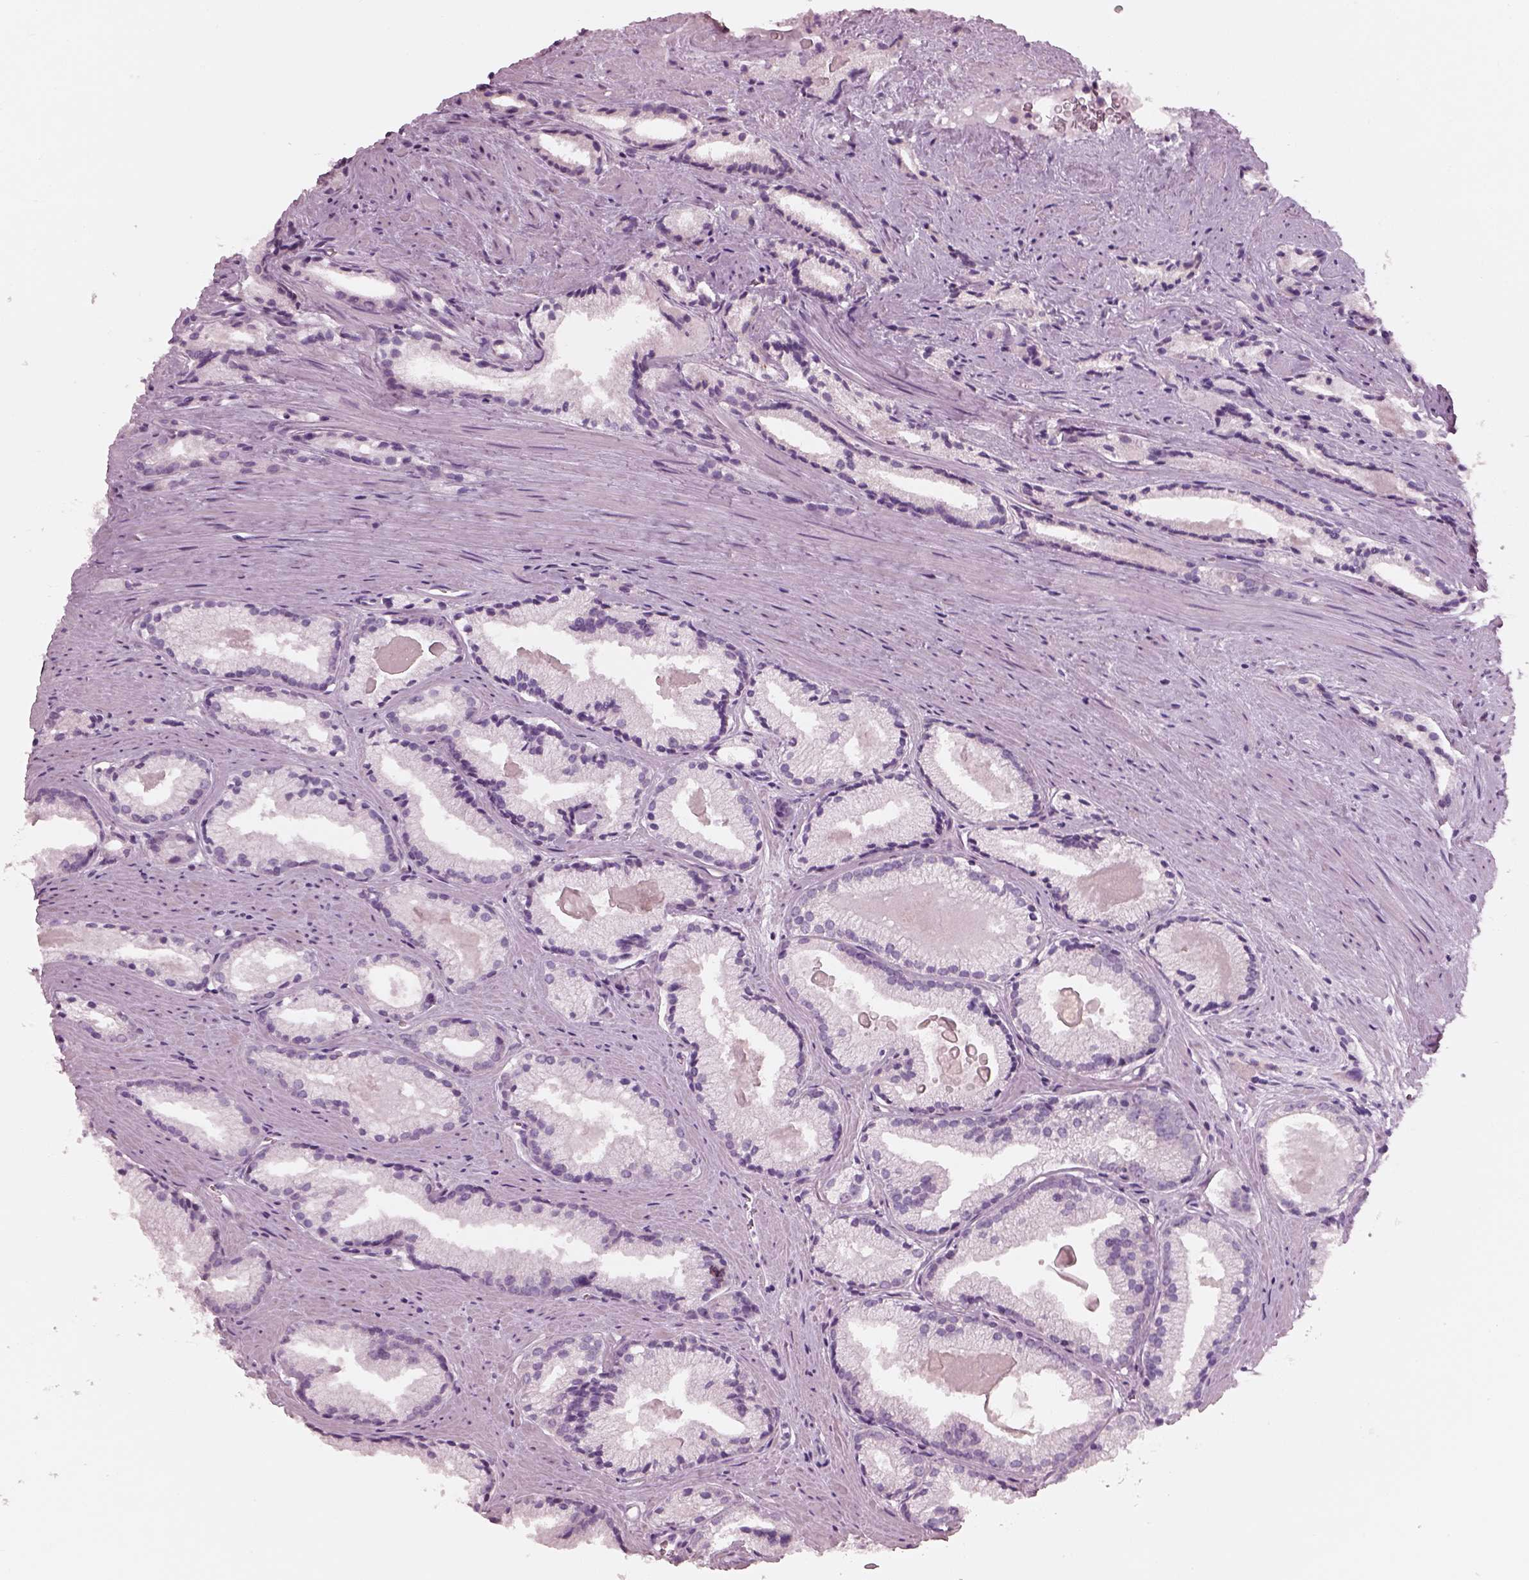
{"staining": {"intensity": "negative", "quantity": "none", "location": "none"}, "tissue": "prostate cancer", "cell_type": "Tumor cells", "image_type": "cancer", "snomed": [{"axis": "morphology", "description": "Adenocarcinoma, NOS"}, {"axis": "morphology", "description": "Adenocarcinoma, High grade"}, {"axis": "topography", "description": "Prostate"}], "caption": "The photomicrograph reveals no significant staining in tumor cells of high-grade adenocarcinoma (prostate).", "gene": "SLC27A2", "patient": {"sex": "male", "age": 70}}